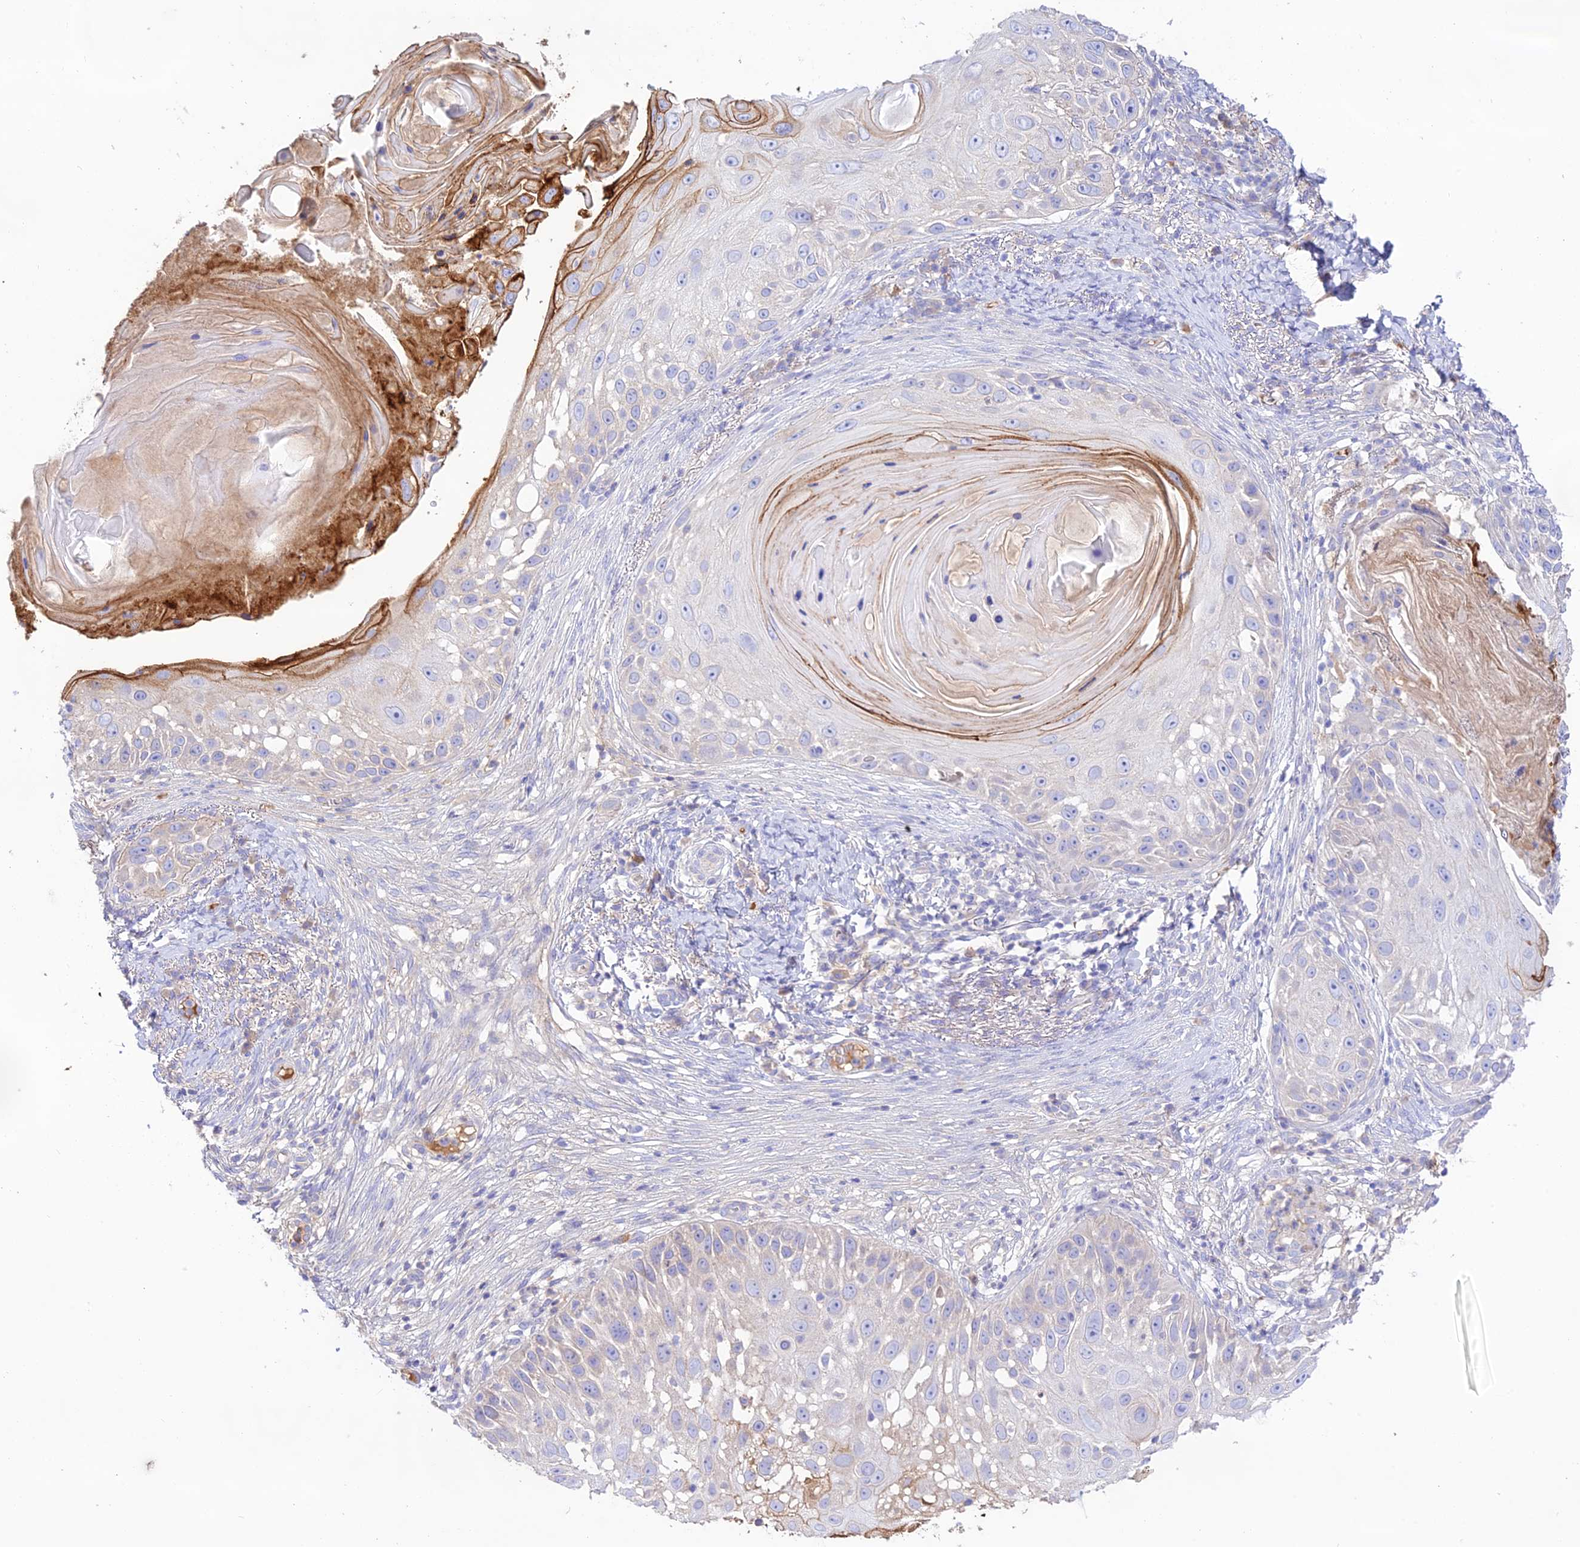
{"staining": {"intensity": "moderate", "quantity": "<25%", "location": "cytoplasmic/membranous"}, "tissue": "skin cancer", "cell_type": "Tumor cells", "image_type": "cancer", "snomed": [{"axis": "morphology", "description": "Squamous cell carcinoma, NOS"}, {"axis": "topography", "description": "Skin"}], "caption": "Immunohistochemical staining of human skin cancer reveals moderate cytoplasmic/membranous protein staining in approximately <25% of tumor cells.", "gene": "NLRP9", "patient": {"sex": "female", "age": 44}}